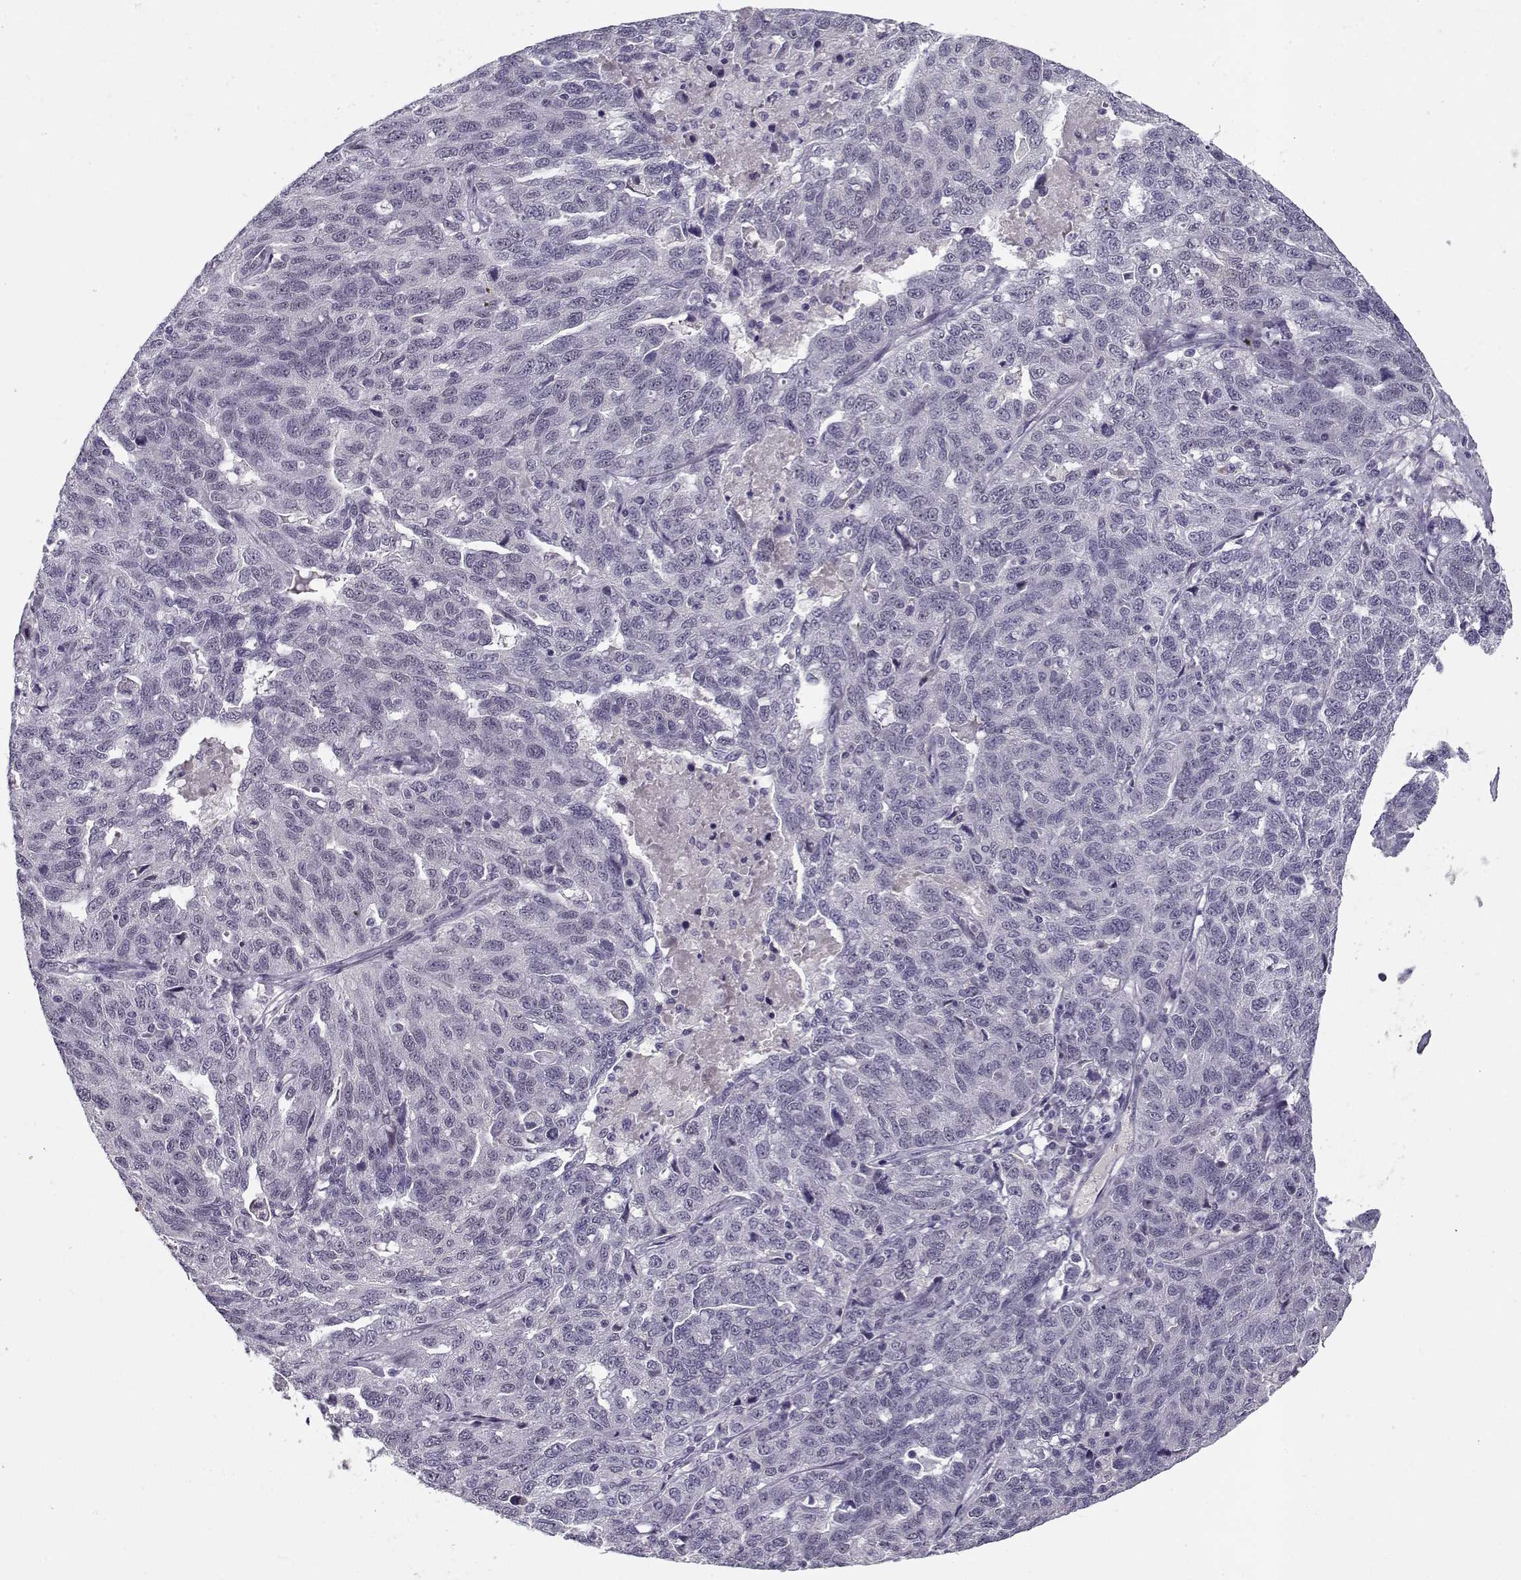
{"staining": {"intensity": "negative", "quantity": "none", "location": "none"}, "tissue": "ovarian cancer", "cell_type": "Tumor cells", "image_type": "cancer", "snomed": [{"axis": "morphology", "description": "Cystadenocarcinoma, serous, NOS"}, {"axis": "topography", "description": "Ovary"}], "caption": "Immunohistochemistry of human ovarian cancer (serous cystadenocarcinoma) demonstrates no positivity in tumor cells.", "gene": "C16orf86", "patient": {"sex": "female", "age": 71}}